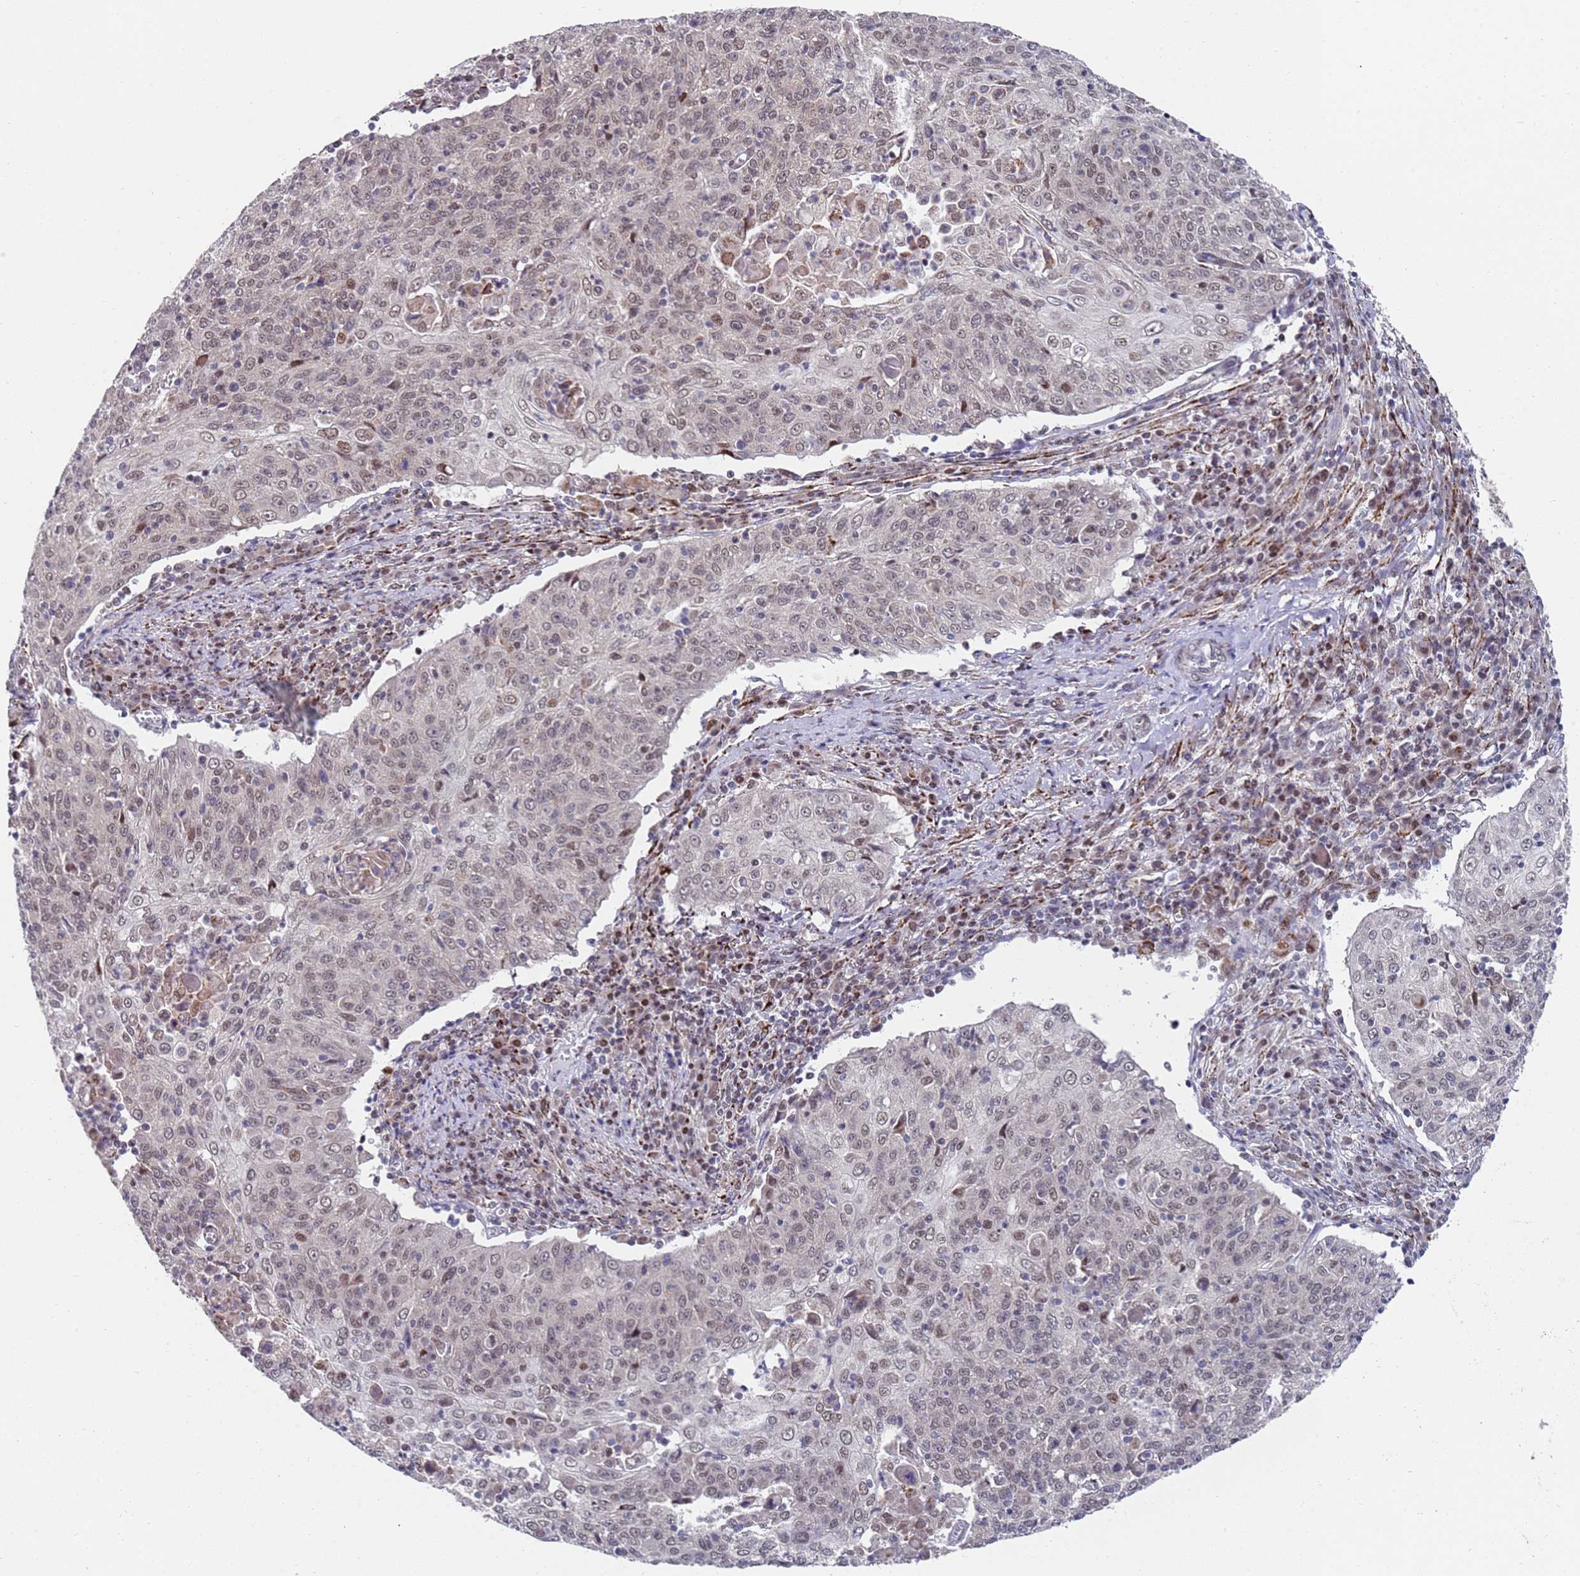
{"staining": {"intensity": "weak", "quantity": "25%-75%", "location": "nuclear"}, "tissue": "cervical cancer", "cell_type": "Tumor cells", "image_type": "cancer", "snomed": [{"axis": "morphology", "description": "Squamous cell carcinoma, NOS"}, {"axis": "topography", "description": "Cervix"}], "caption": "A histopathology image of human squamous cell carcinoma (cervical) stained for a protein shows weak nuclear brown staining in tumor cells.", "gene": "COPS6", "patient": {"sex": "female", "age": 48}}